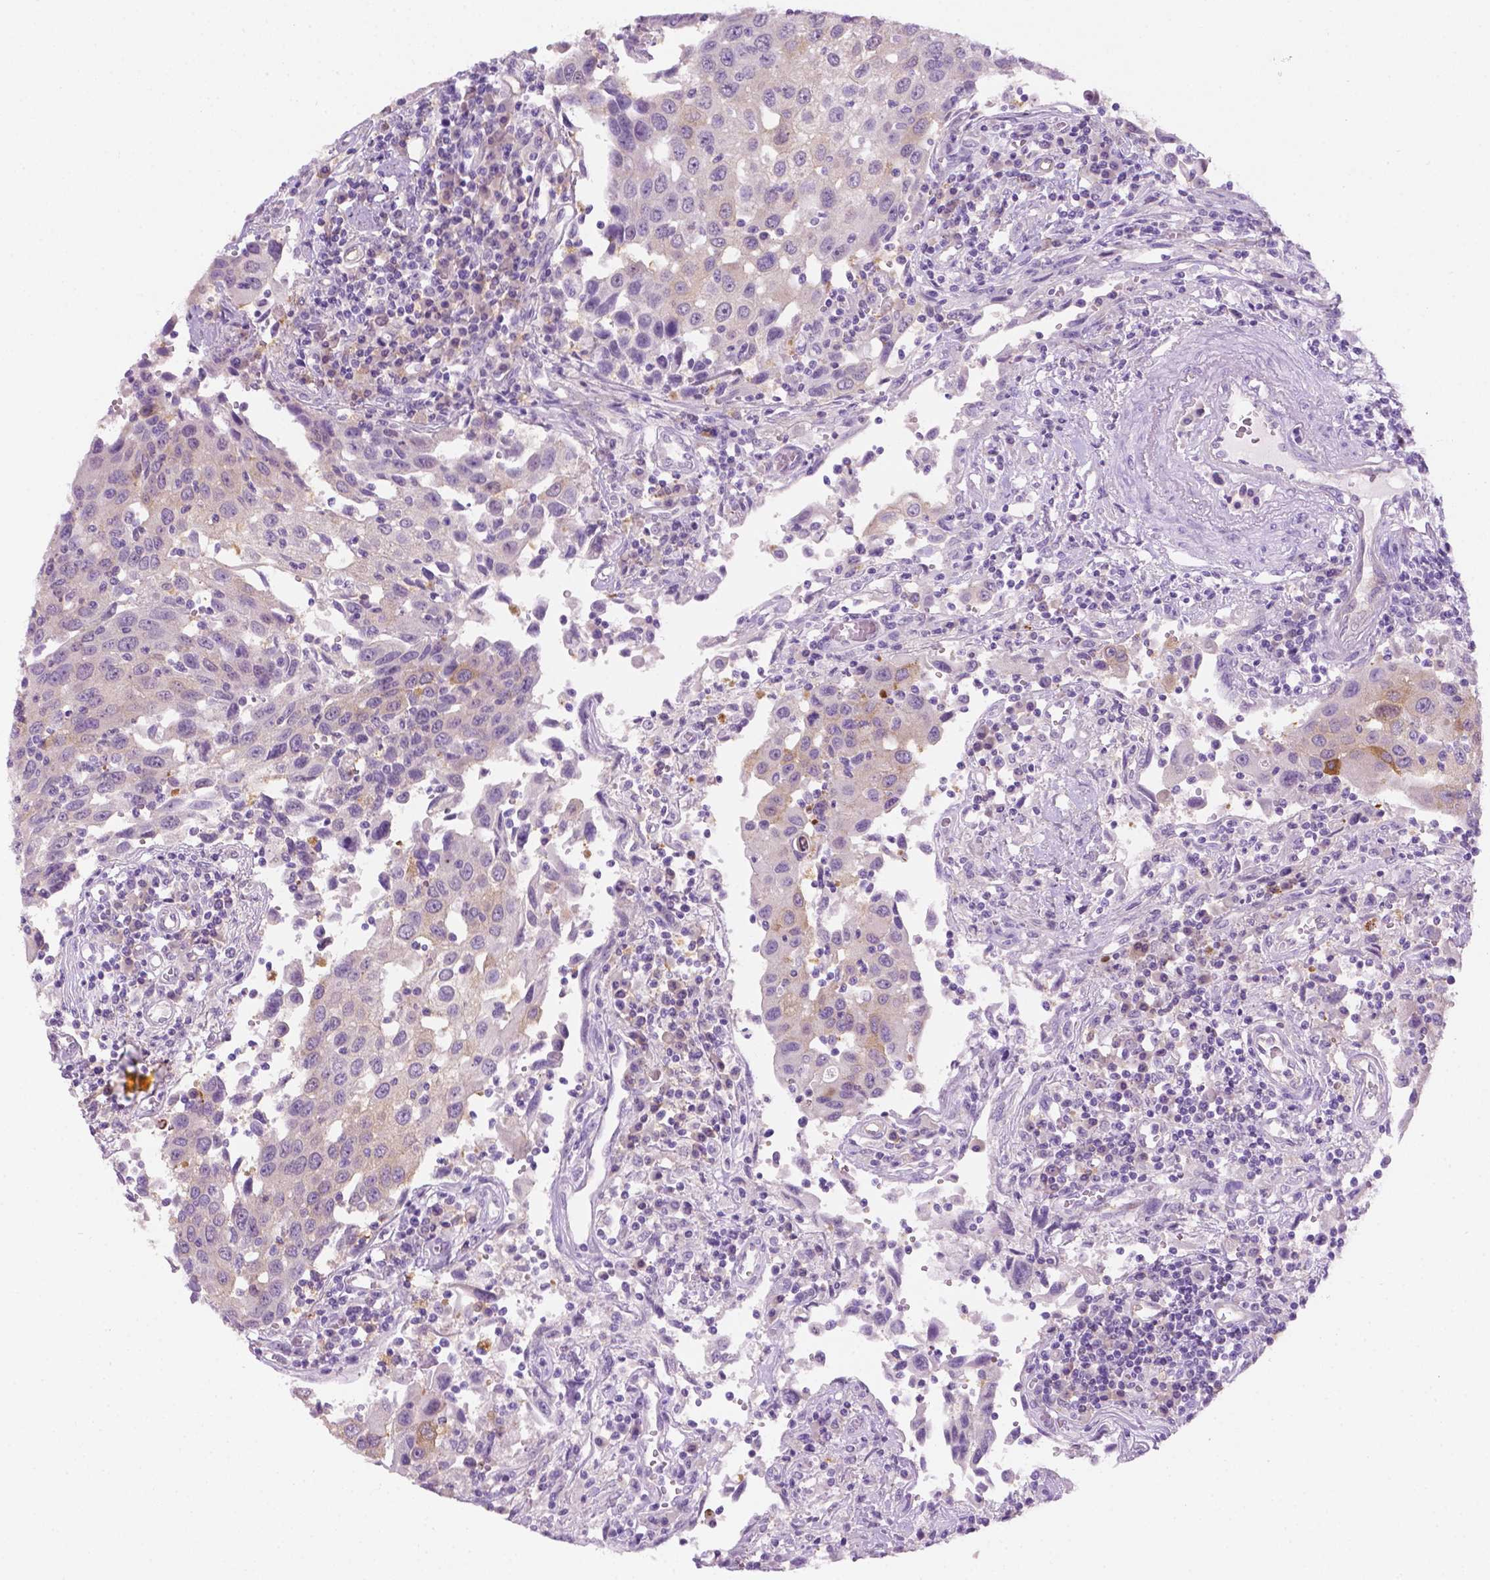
{"staining": {"intensity": "weak", "quantity": "<25%", "location": "cytoplasmic/membranous"}, "tissue": "urothelial cancer", "cell_type": "Tumor cells", "image_type": "cancer", "snomed": [{"axis": "morphology", "description": "Urothelial carcinoma, High grade"}, {"axis": "topography", "description": "Urinary bladder"}], "caption": "A photomicrograph of urothelial cancer stained for a protein exhibits no brown staining in tumor cells.", "gene": "PHGR1", "patient": {"sex": "female", "age": 85}}